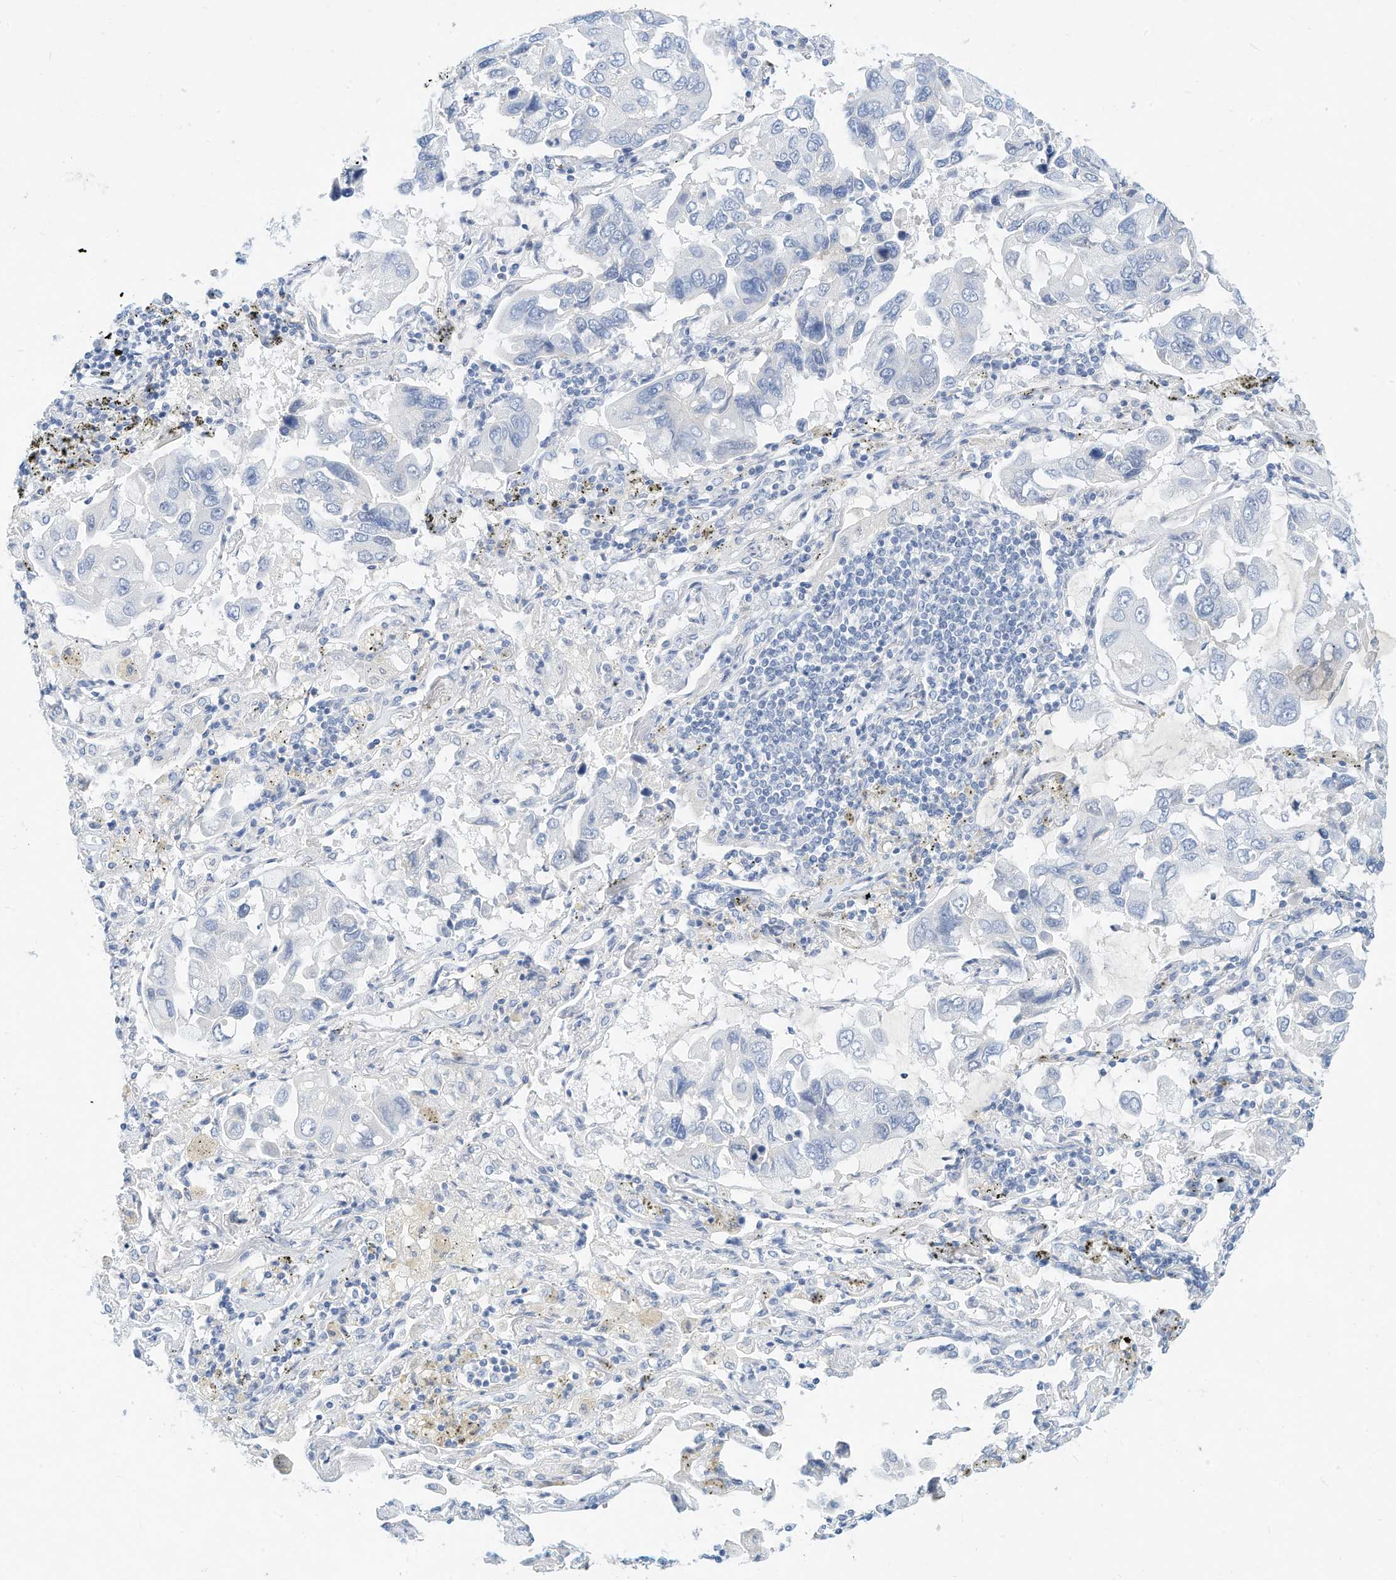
{"staining": {"intensity": "negative", "quantity": "none", "location": "none"}, "tissue": "lung cancer", "cell_type": "Tumor cells", "image_type": "cancer", "snomed": [{"axis": "morphology", "description": "Adenocarcinoma, NOS"}, {"axis": "topography", "description": "Lung"}], "caption": "IHC of adenocarcinoma (lung) exhibits no staining in tumor cells. (DAB IHC, high magnification).", "gene": "SPOCD1", "patient": {"sex": "male", "age": 64}}